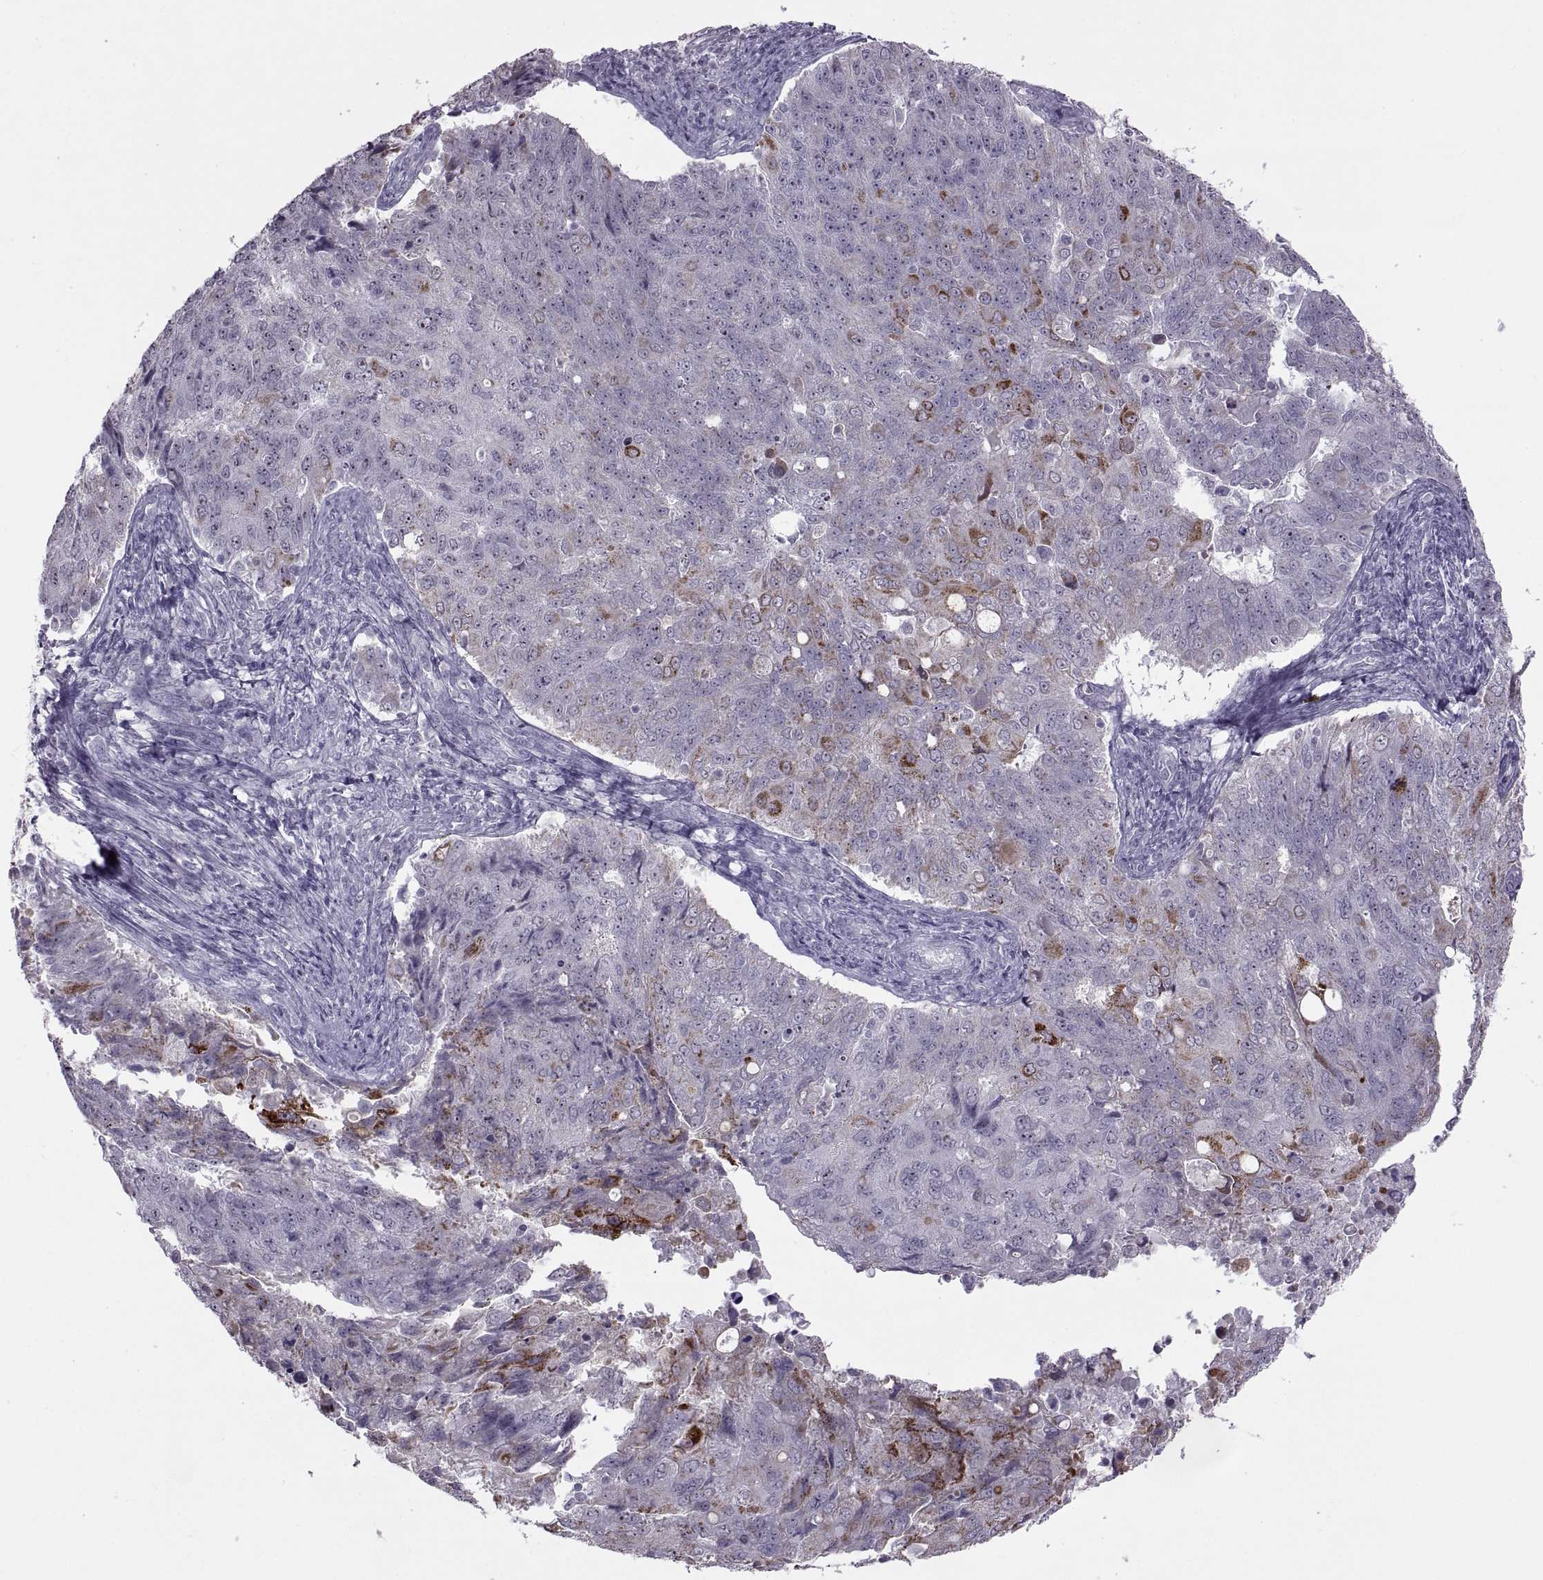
{"staining": {"intensity": "strong", "quantity": "<25%", "location": "cytoplasmic/membranous"}, "tissue": "endometrial cancer", "cell_type": "Tumor cells", "image_type": "cancer", "snomed": [{"axis": "morphology", "description": "Adenocarcinoma, NOS"}, {"axis": "topography", "description": "Endometrium"}], "caption": "Endometrial cancer (adenocarcinoma) tissue shows strong cytoplasmic/membranous positivity in approximately <25% of tumor cells (DAB (3,3'-diaminobenzidine) = brown stain, brightfield microscopy at high magnification).", "gene": "ASIC2", "patient": {"sex": "female", "age": 43}}